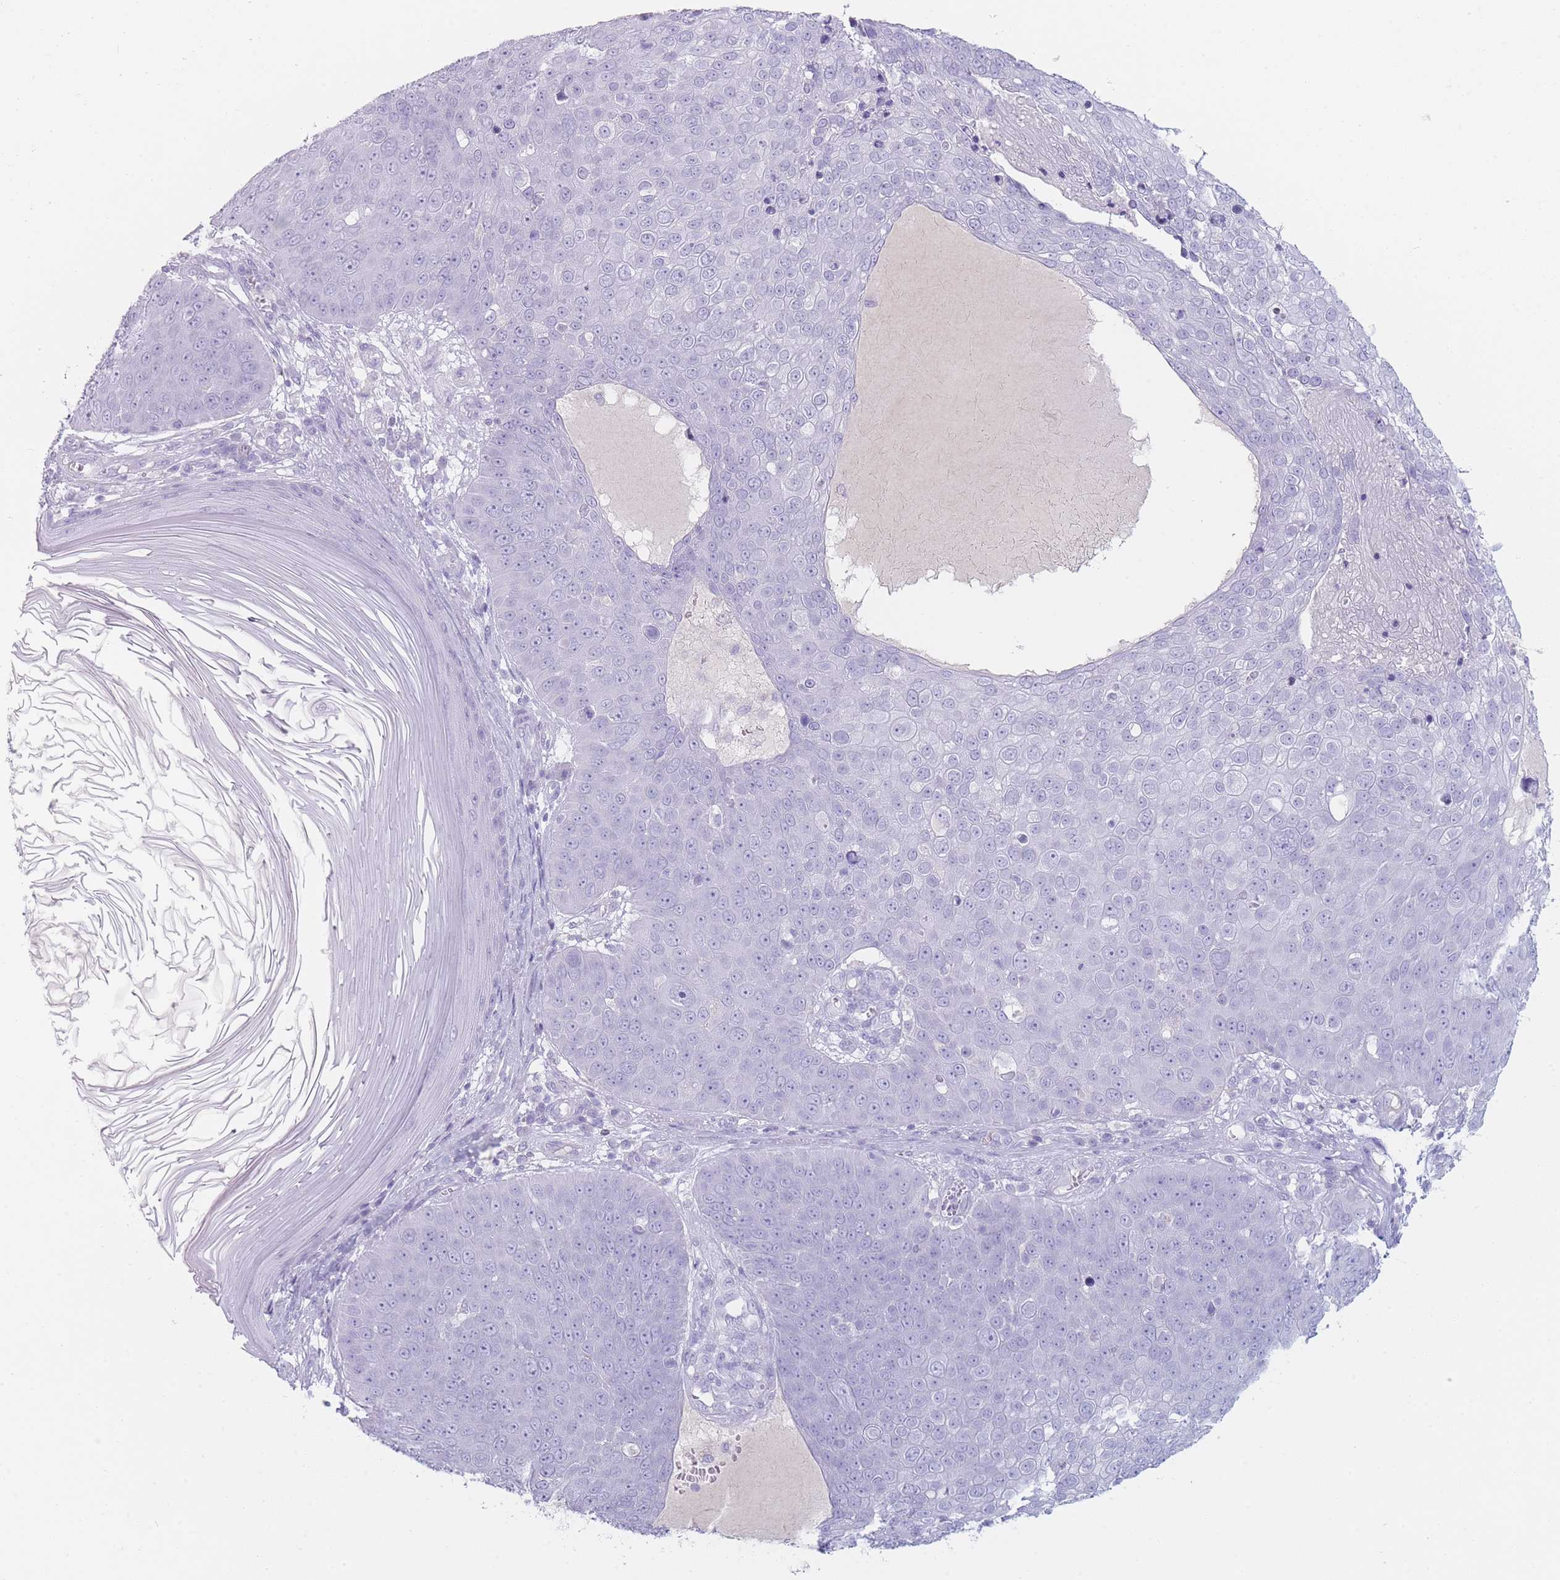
{"staining": {"intensity": "negative", "quantity": "none", "location": "none"}, "tissue": "skin cancer", "cell_type": "Tumor cells", "image_type": "cancer", "snomed": [{"axis": "morphology", "description": "Squamous cell carcinoma, NOS"}, {"axis": "topography", "description": "Skin"}], "caption": "Immunohistochemistry (IHC) histopathology image of skin cancer stained for a protein (brown), which shows no staining in tumor cells.", "gene": "GPR12", "patient": {"sex": "male", "age": 71}}